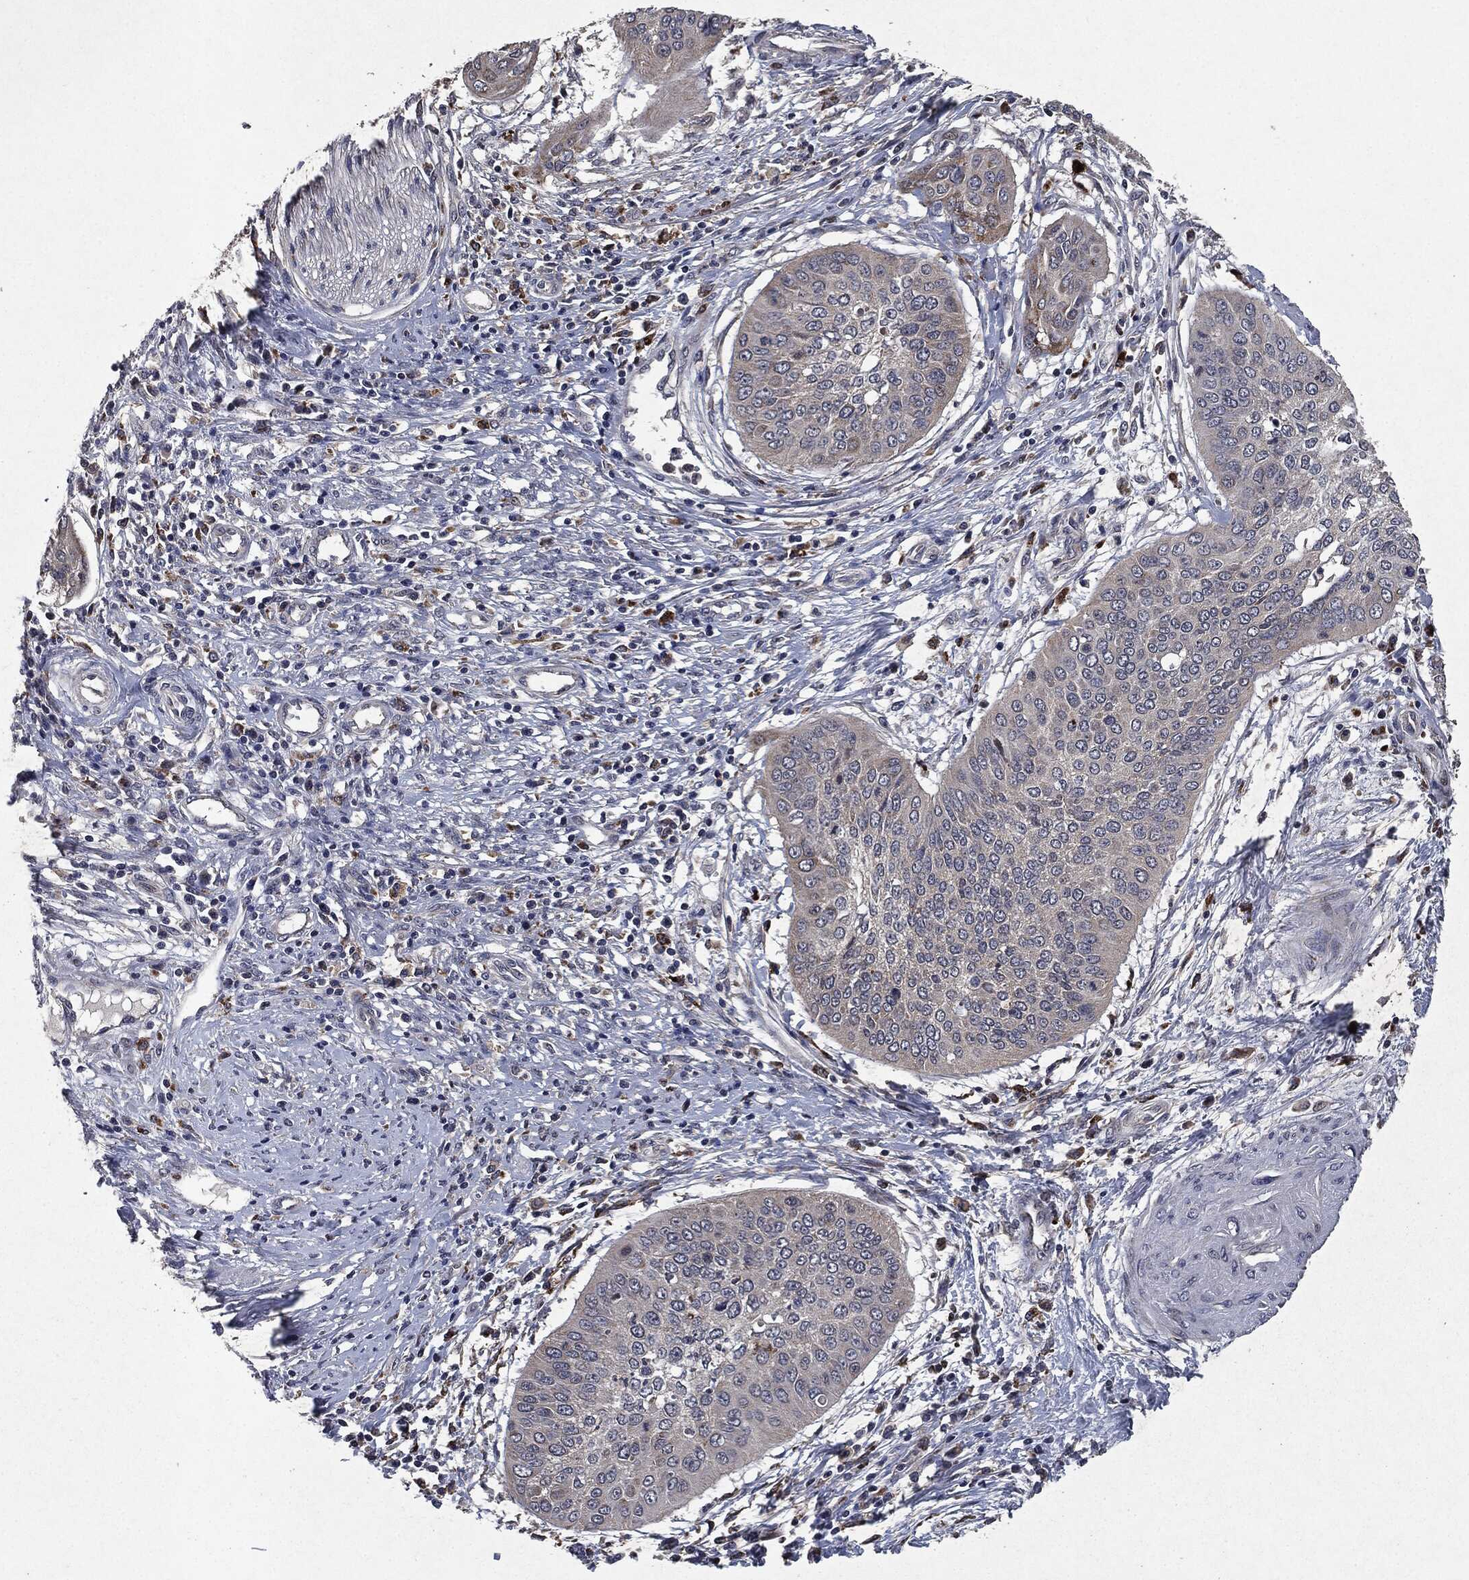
{"staining": {"intensity": "negative", "quantity": "none", "location": "none"}, "tissue": "cervical cancer", "cell_type": "Tumor cells", "image_type": "cancer", "snomed": [{"axis": "morphology", "description": "Normal tissue, NOS"}, {"axis": "morphology", "description": "Squamous cell carcinoma, NOS"}, {"axis": "topography", "description": "Cervix"}], "caption": "The immunohistochemistry (IHC) histopathology image has no significant staining in tumor cells of squamous cell carcinoma (cervical) tissue.", "gene": "SLC31A2", "patient": {"sex": "female", "age": 39}}